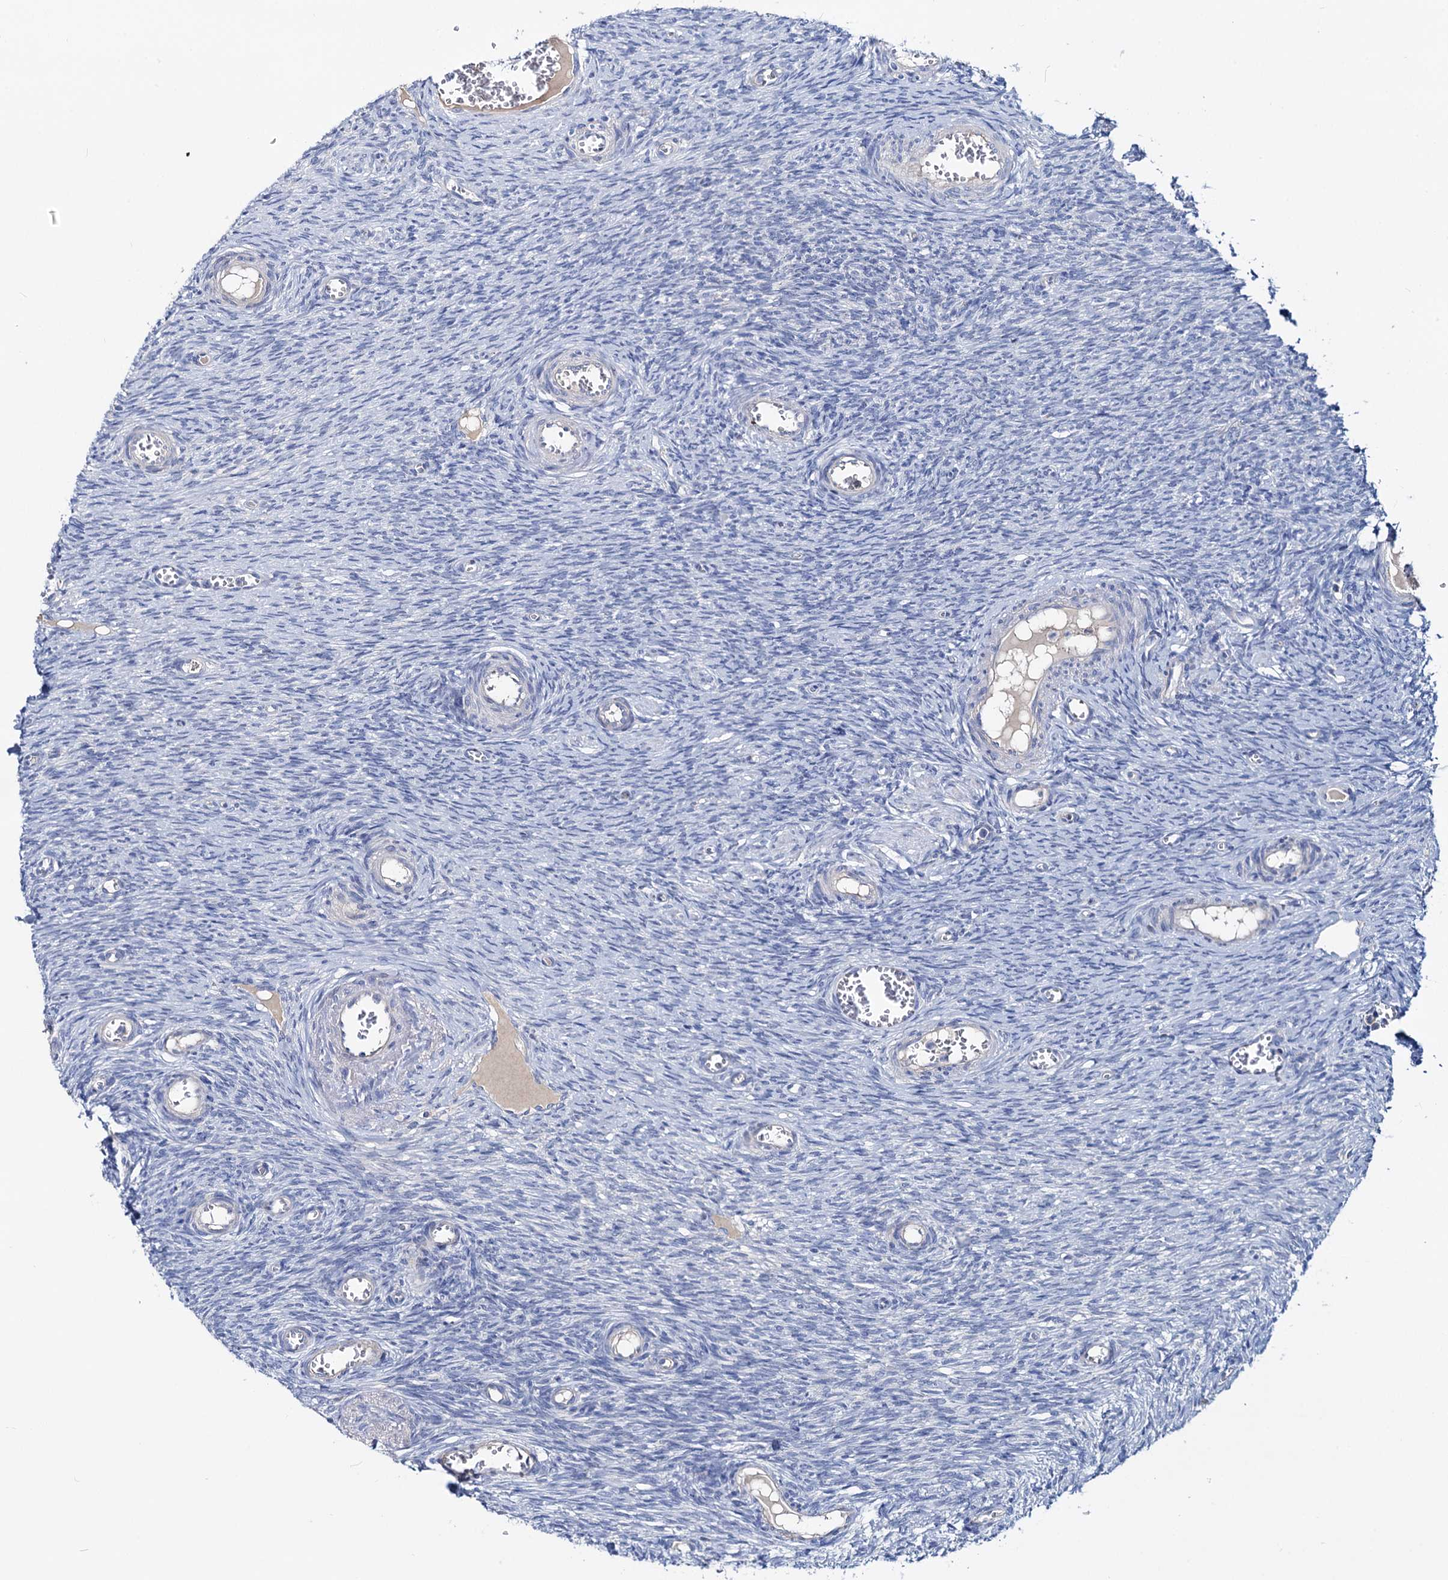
{"staining": {"intensity": "negative", "quantity": "none", "location": "none"}, "tissue": "ovary", "cell_type": "Ovarian stroma cells", "image_type": "normal", "snomed": [{"axis": "morphology", "description": "Normal tissue, NOS"}, {"axis": "topography", "description": "Ovary"}], "caption": "Immunohistochemistry (IHC) histopathology image of unremarkable ovary stained for a protein (brown), which displays no expression in ovarian stroma cells.", "gene": "DYDC2", "patient": {"sex": "female", "age": 44}}